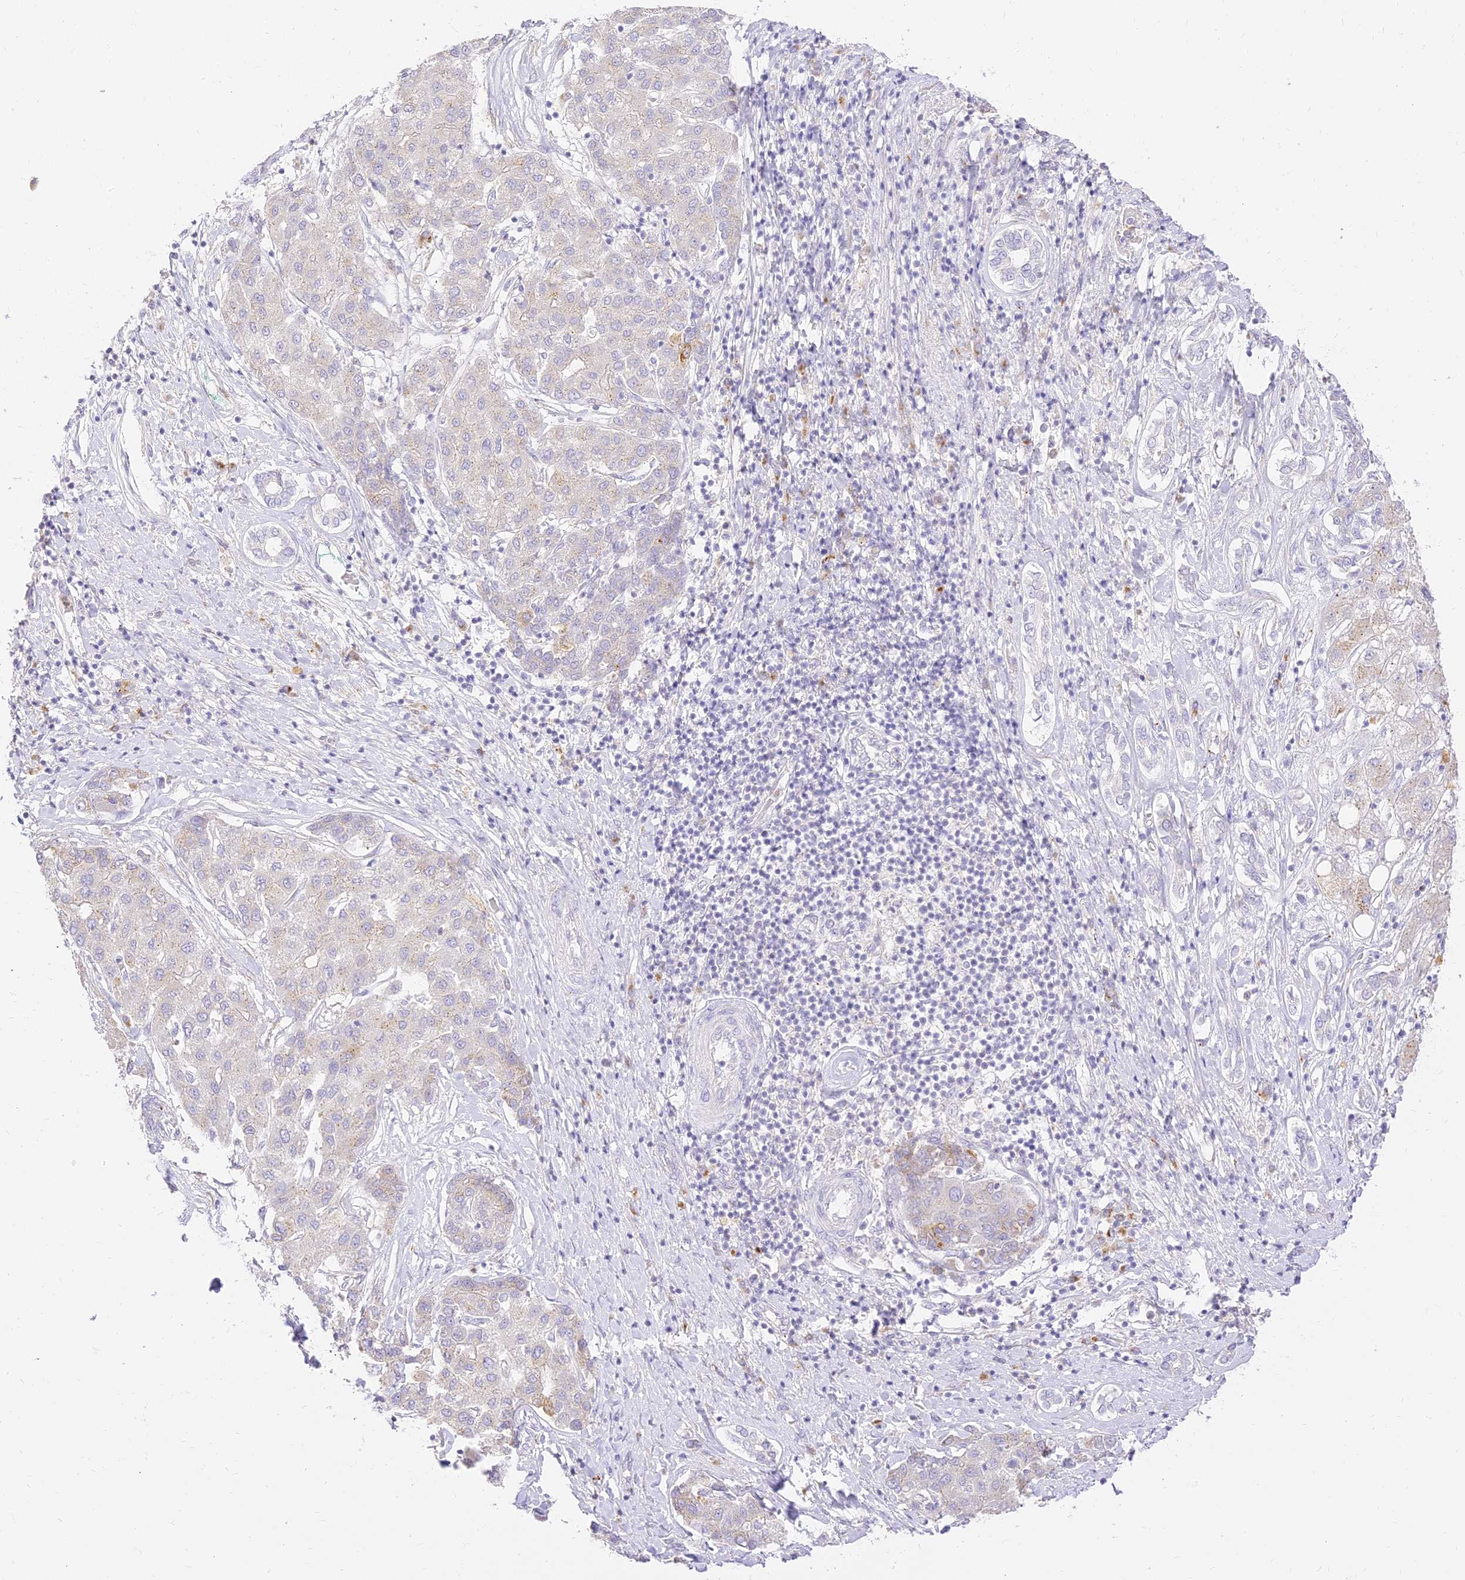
{"staining": {"intensity": "negative", "quantity": "none", "location": "none"}, "tissue": "liver cancer", "cell_type": "Tumor cells", "image_type": "cancer", "snomed": [{"axis": "morphology", "description": "Carcinoma, Hepatocellular, NOS"}, {"axis": "topography", "description": "Liver"}], "caption": "Immunohistochemistry photomicrograph of neoplastic tissue: liver cancer (hepatocellular carcinoma) stained with DAB (3,3'-diaminobenzidine) shows no significant protein staining in tumor cells.", "gene": "SEC13", "patient": {"sex": "male", "age": 65}}